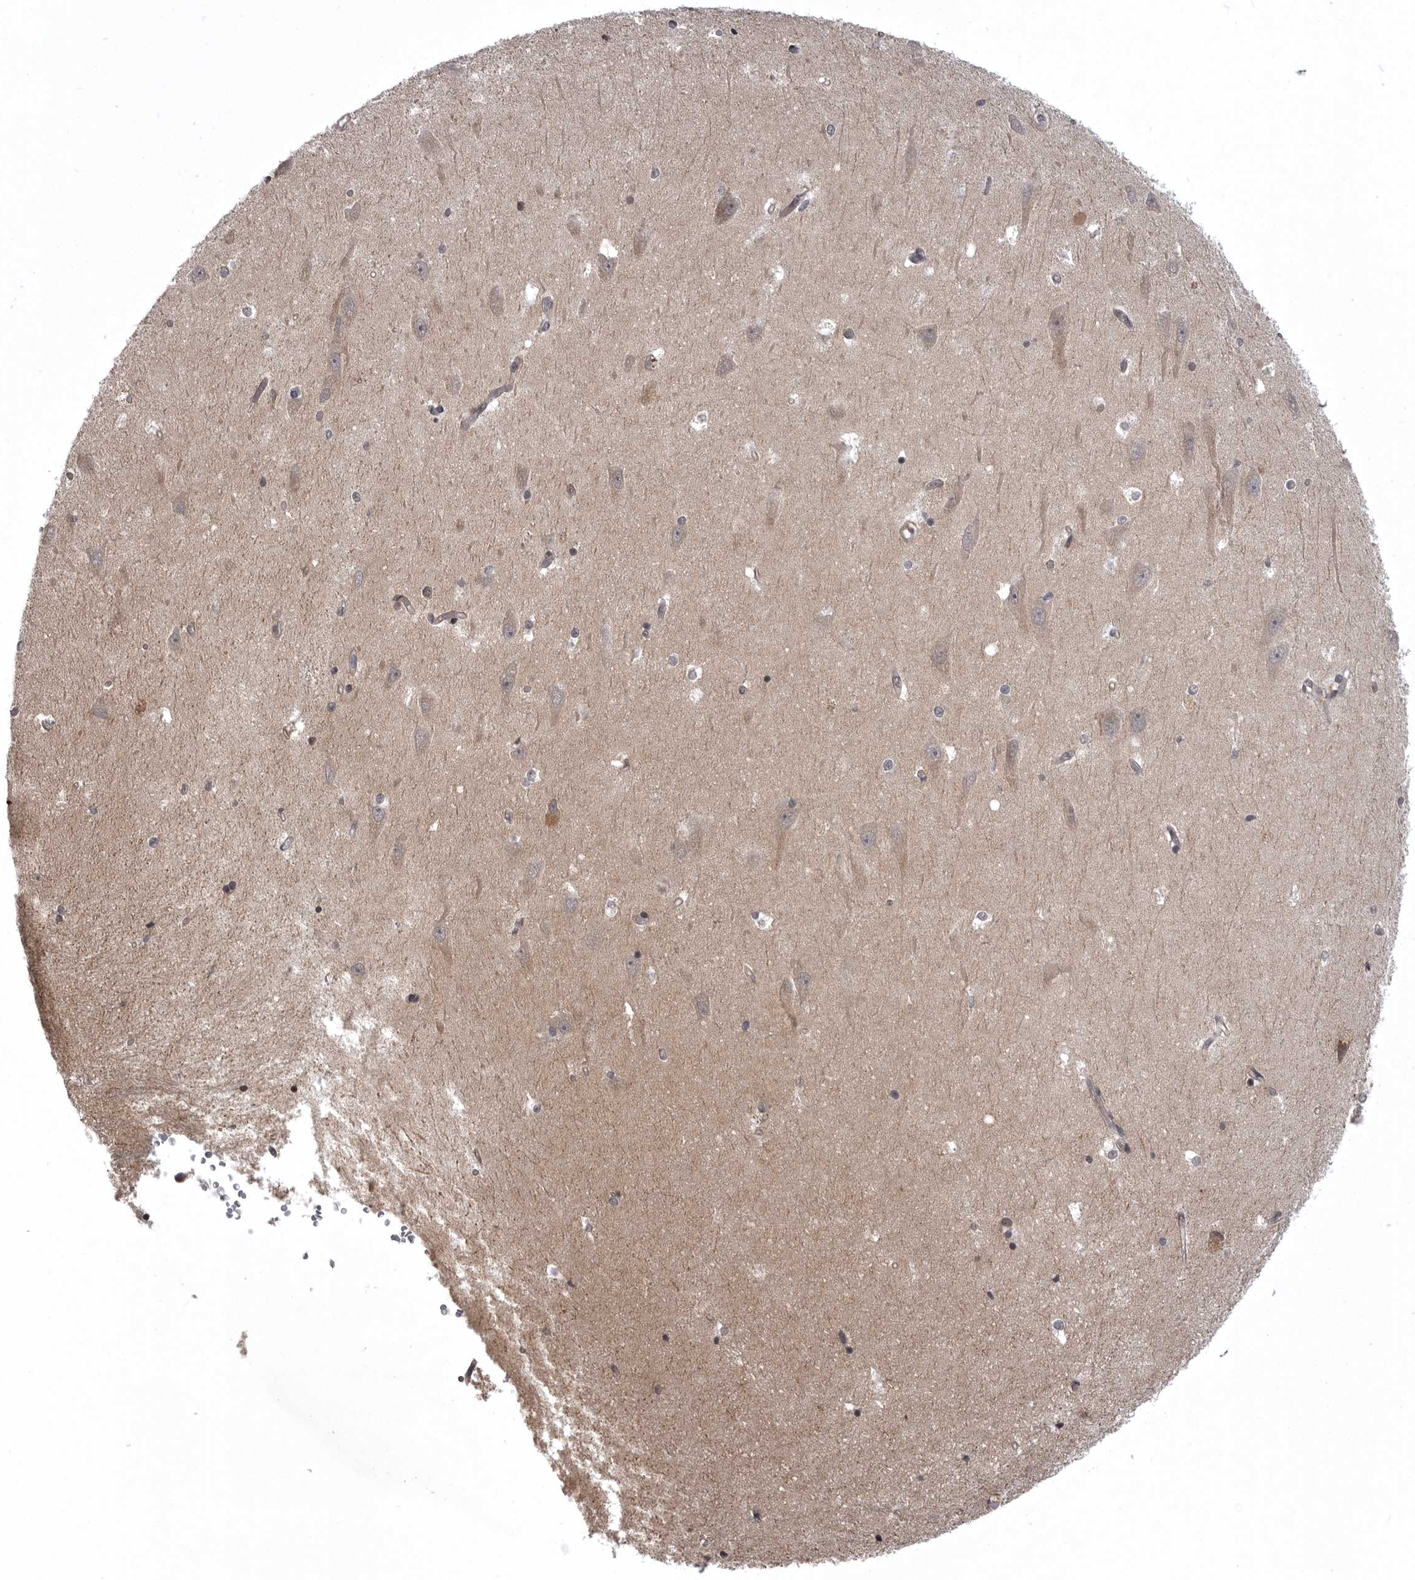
{"staining": {"intensity": "weak", "quantity": "<25%", "location": "nuclear"}, "tissue": "hippocampus", "cell_type": "Glial cells", "image_type": "normal", "snomed": [{"axis": "morphology", "description": "Normal tissue, NOS"}, {"axis": "topography", "description": "Hippocampus"}], "caption": "This is an immunohistochemistry (IHC) histopathology image of normal human hippocampus. There is no staining in glial cells.", "gene": "SNX16", "patient": {"sex": "male", "age": 45}}